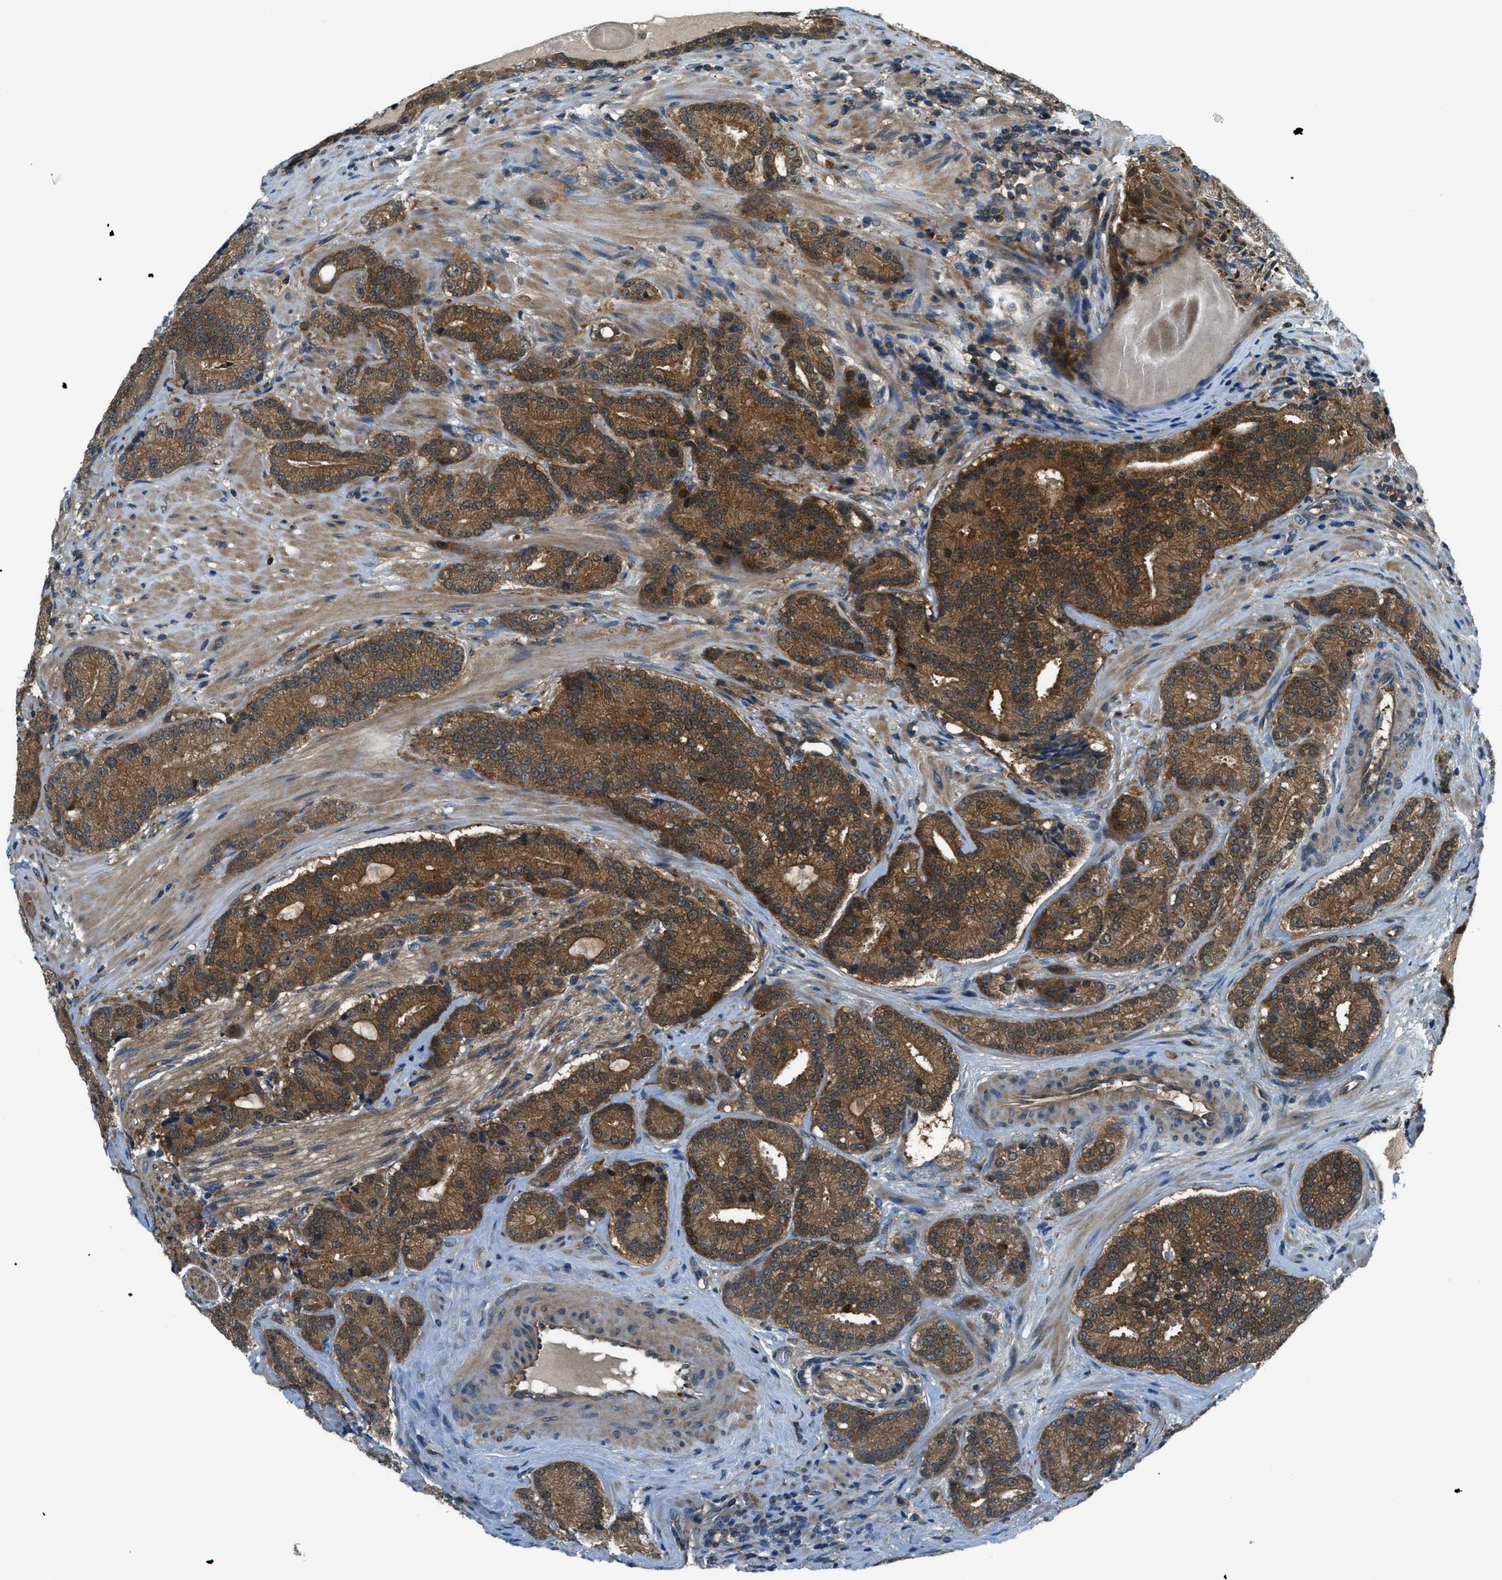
{"staining": {"intensity": "strong", "quantity": ">75%", "location": "cytoplasmic/membranous"}, "tissue": "prostate cancer", "cell_type": "Tumor cells", "image_type": "cancer", "snomed": [{"axis": "morphology", "description": "Adenocarcinoma, High grade"}, {"axis": "topography", "description": "Prostate"}], "caption": "A high amount of strong cytoplasmic/membranous expression is appreciated in approximately >75% of tumor cells in adenocarcinoma (high-grade) (prostate) tissue. (IHC, brightfield microscopy, high magnification).", "gene": "HEBP2", "patient": {"sex": "male", "age": 61}}